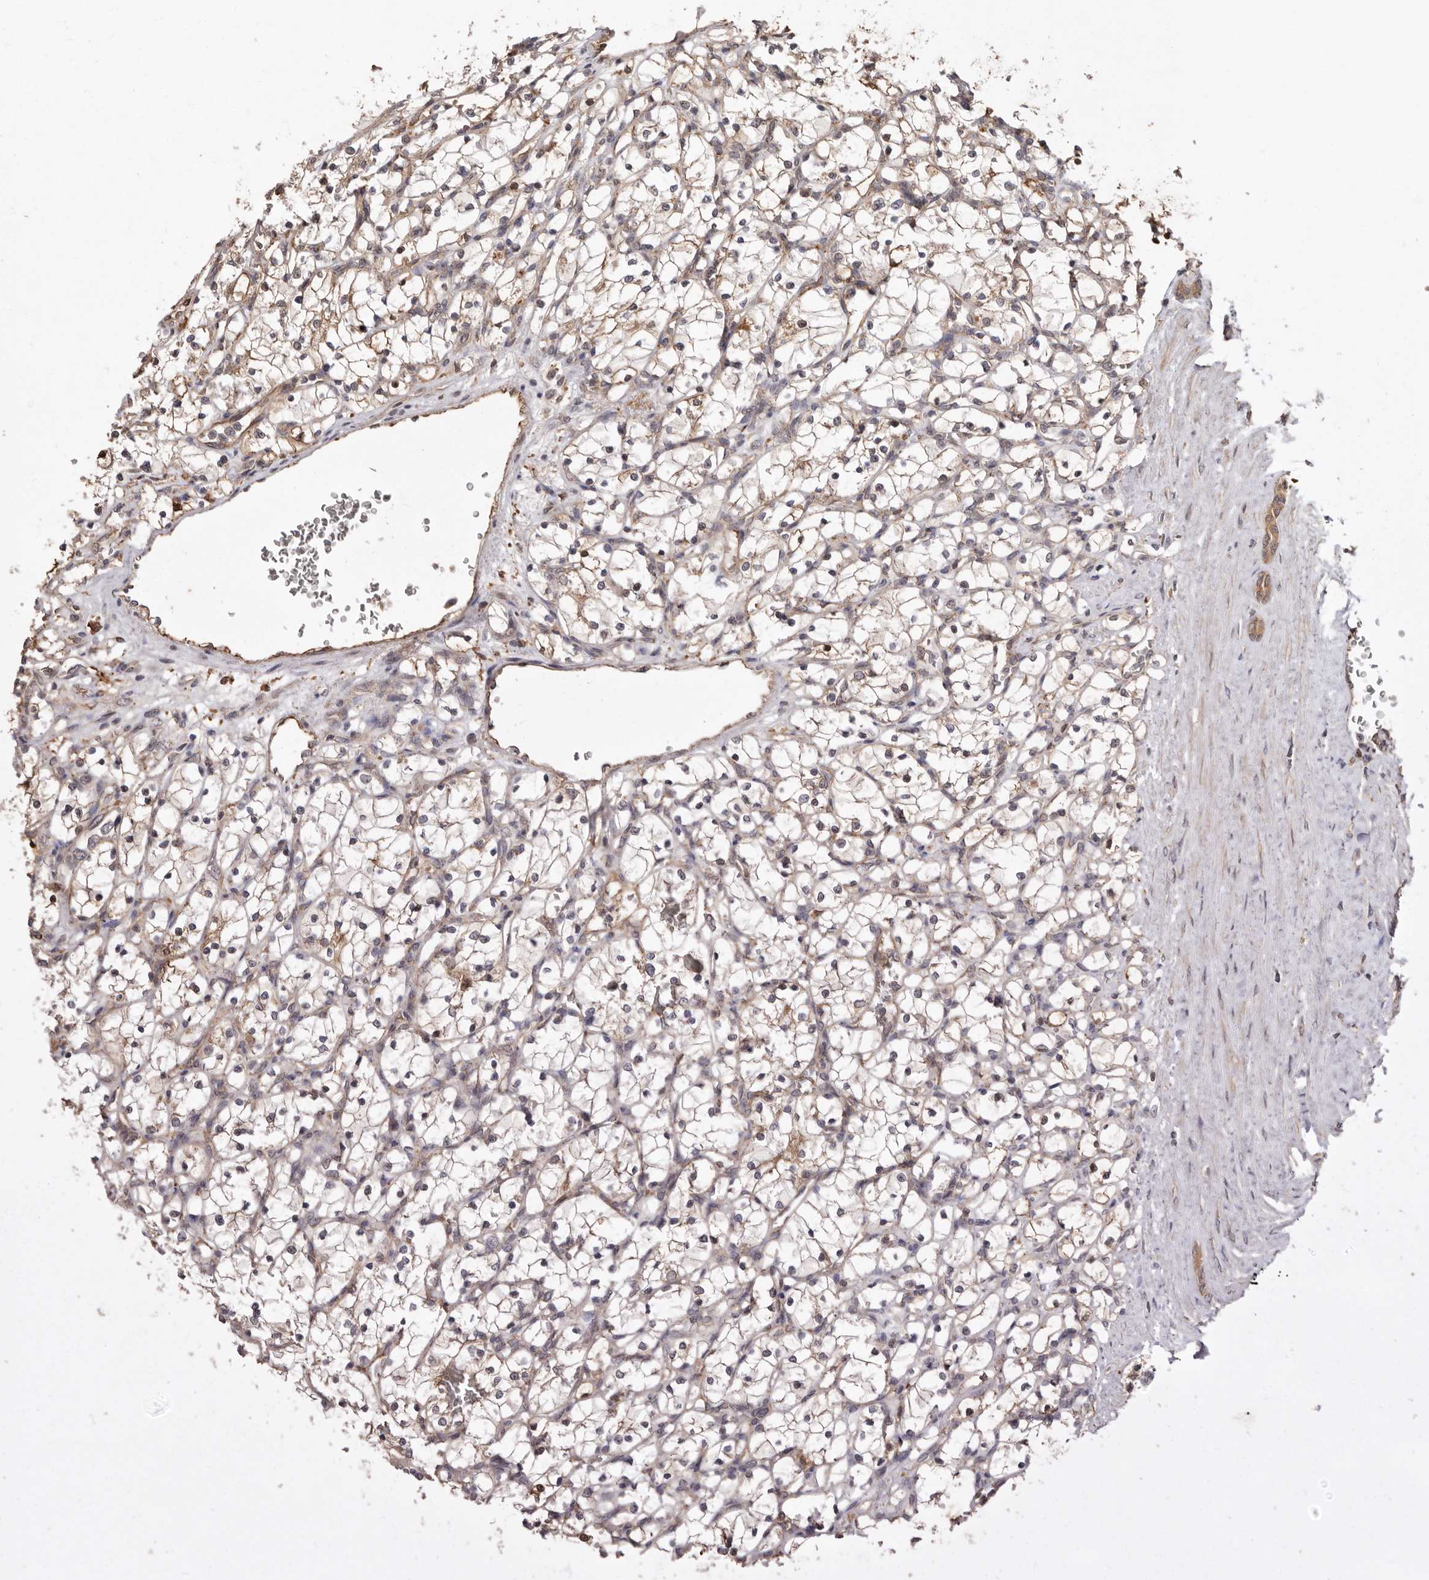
{"staining": {"intensity": "weak", "quantity": "25%-75%", "location": "cytoplasmic/membranous"}, "tissue": "renal cancer", "cell_type": "Tumor cells", "image_type": "cancer", "snomed": [{"axis": "morphology", "description": "Adenocarcinoma, NOS"}, {"axis": "topography", "description": "Kidney"}], "caption": "Immunohistochemical staining of human renal cancer displays low levels of weak cytoplasmic/membranous positivity in about 25%-75% of tumor cells. (Brightfield microscopy of DAB IHC at high magnification).", "gene": "RSPO2", "patient": {"sex": "female", "age": 69}}